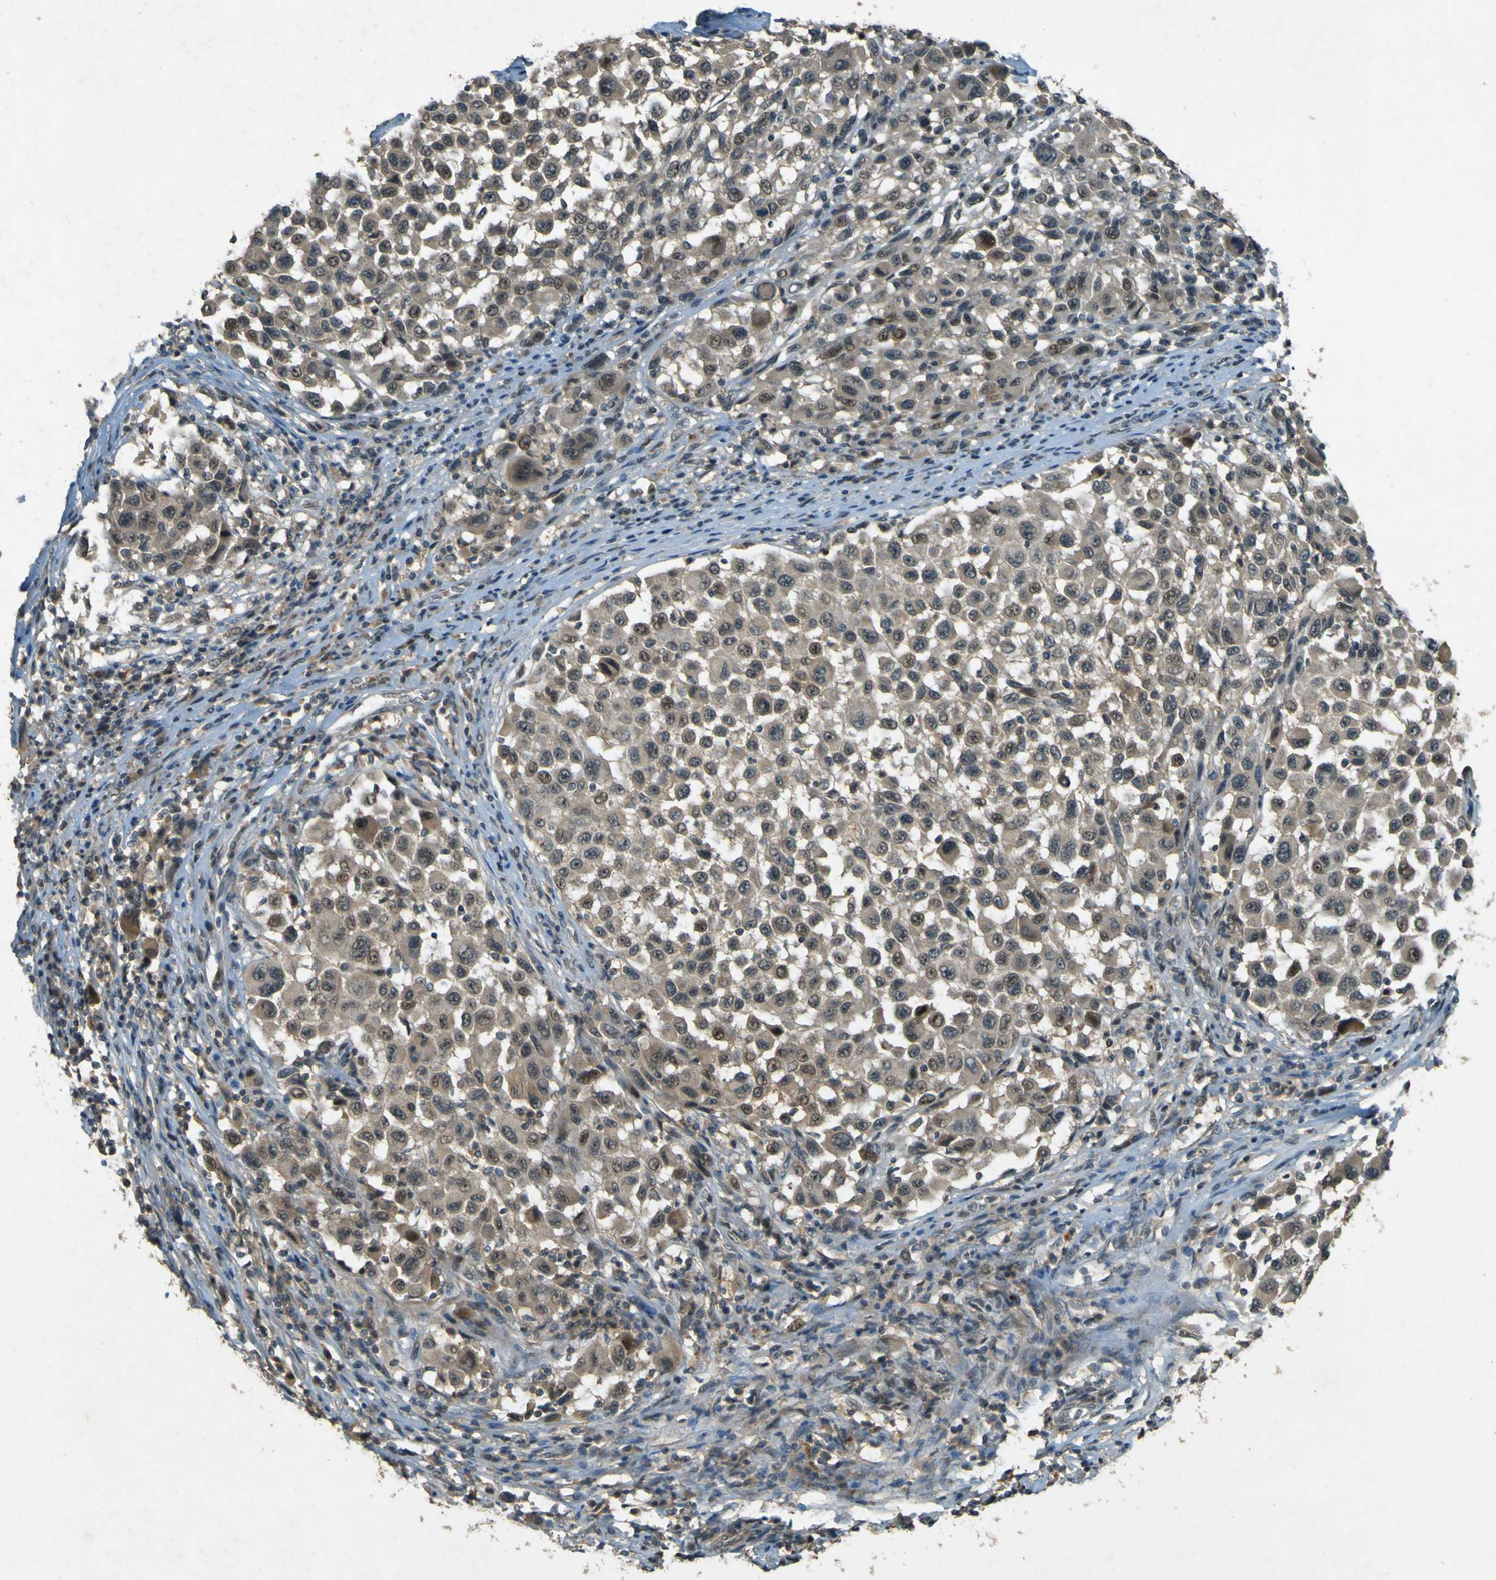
{"staining": {"intensity": "weak", "quantity": "25%-75%", "location": "cytoplasmic/membranous"}, "tissue": "melanoma", "cell_type": "Tumor cells", "image_type": "cancer", "snomed": [{"axis": "morphology", "description": "Malignant melanoma, Metastatic site"}, {"axis": "topography", "description": "Lymph node"}], "caption": "Malignant melanoma (metastatic site) tissue displays weak cytoplasmic/membranous staining in about 25%-75% of tumor cells, visualized by immunohistochemistry. (Brightfield microscopy of DAB IHC at high magnification).", "gene": "MPDZ", "patient": {"sex": "male", "age": 61}}